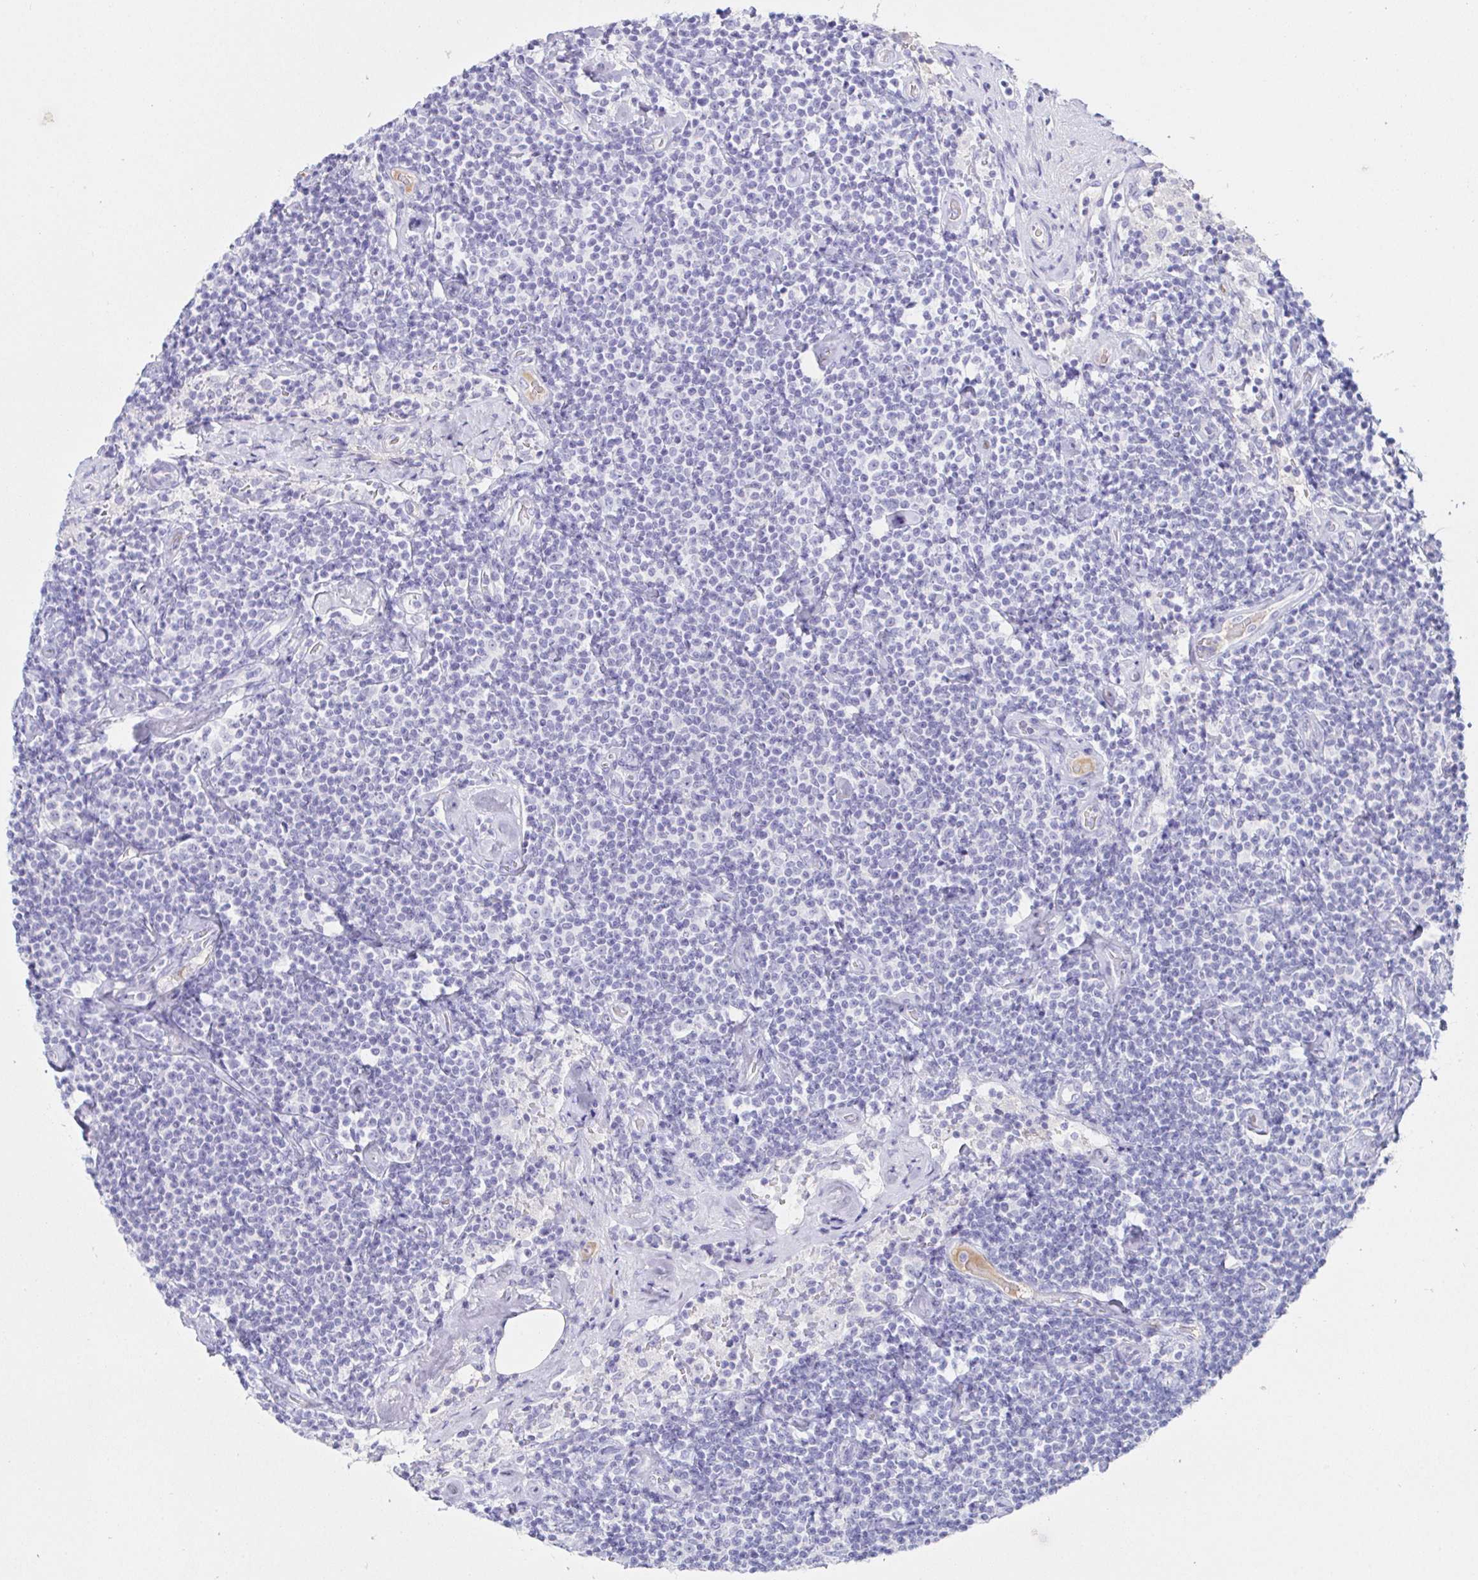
{"staining": {"intensity": "negative", "quantity": "none", "location": "none"}, "tissue": "lymphoma", "cell_type": "Tumor cells", "image_type": "cancer", "snomed": [{"axis": "morphology", "description": "Malignant lymphoma, non-Hodgkin's type, Low grade"}, {"axis": "topography", "description": "Lymph node"}], "caption": "Immunohistochemical staining of lymphoma demonstrates no significant expression in tumor cells.", "gene": "SAA4", "patient": {"sex": "male", "age": 81}}